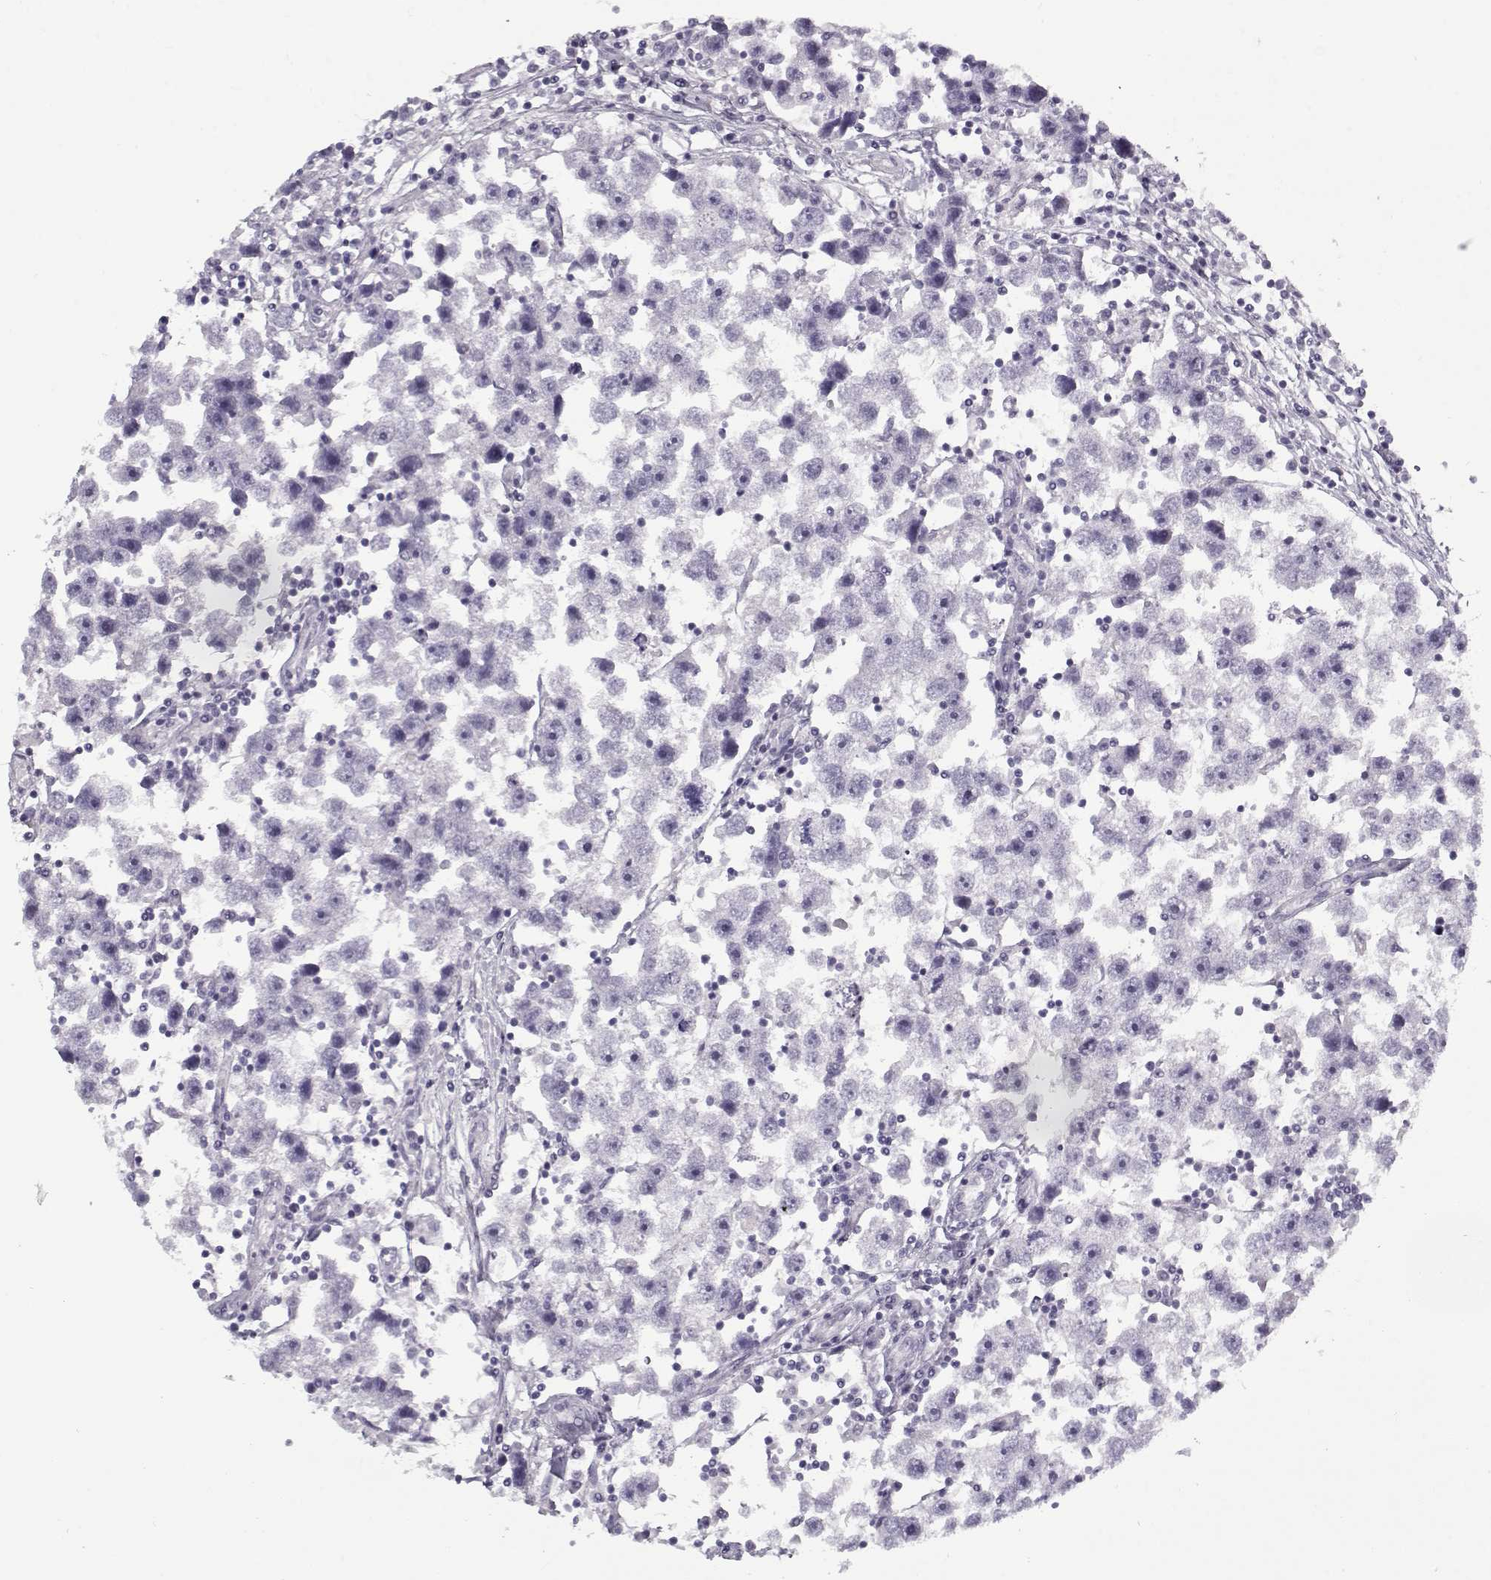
{"staining": {"intensity": "negative", "quantity": "none", "location": "none"}, "tissue": "testis cancer", "cell_type": "Tumor cells", "image_type": "cancer", "snomed": [{"axis": "morphology", "description": "Seminoma, NOS"}, {"axis": "topography", "description": "Testis"}], "caption": "Protein analysis of testis cancer displays no significant expression in tumor cells. (Stains: DAB immunohistochemistry (IHC) with hematoxylin counter stain, Microscopy: brightfield microscopy at high magnification).", "gene": "CCDC136", "patient": {"sex": "male", "age": 30}}